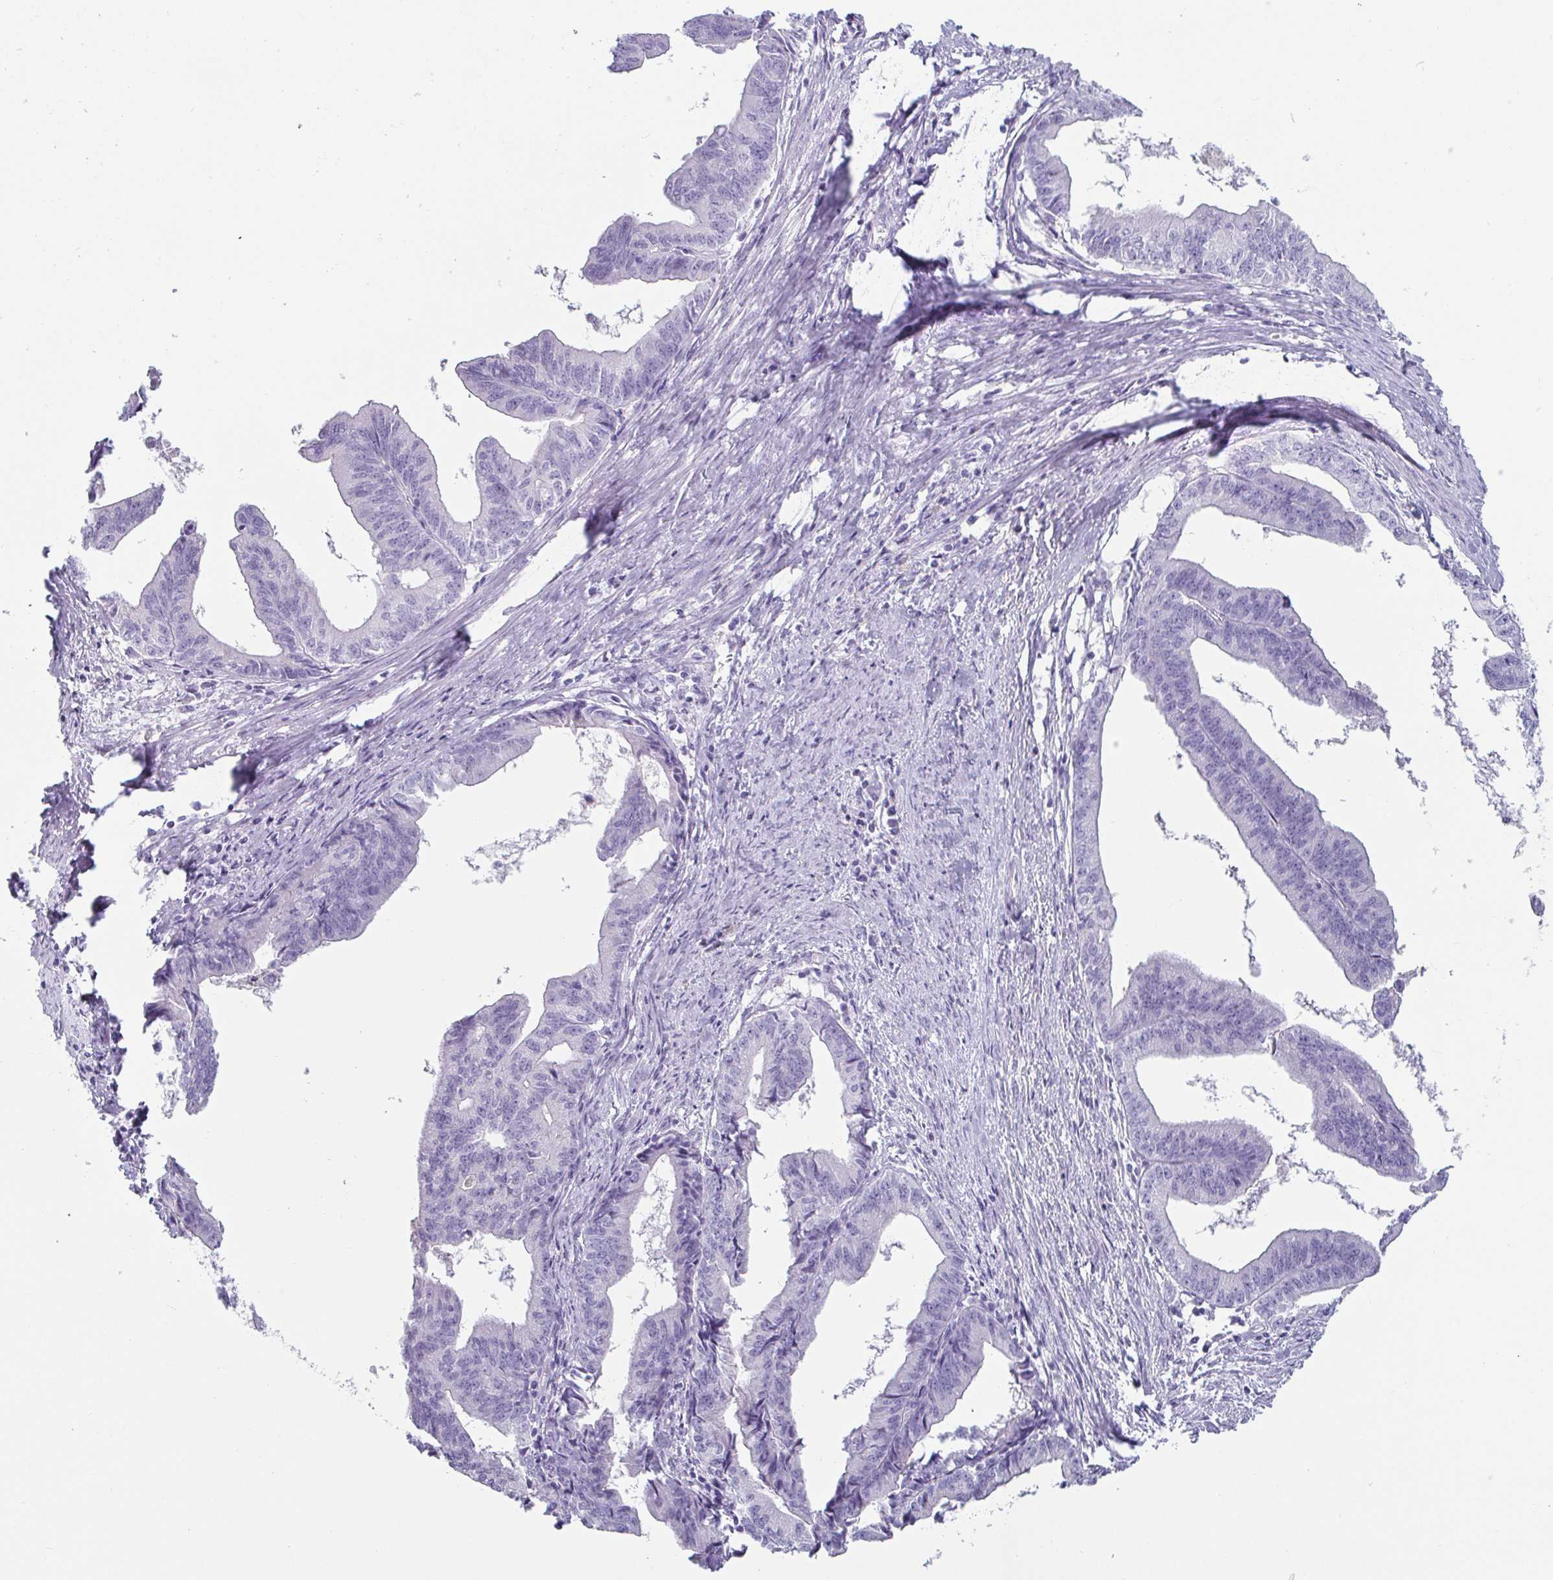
{"staining": {"intensity": "negative", "quantity": "none", "location": "none"}, "tissue": "endometrial cancer", "cell_type": "Tumor cells", "image_type": "cancer", "snomed": [{"axis": "morphology", "description": "Adenocarcinoma, NOS"}, {"axis": "topography", "description": "Endometrium"}], "caption": "High magnification brightfield microscopy of endometrial cancer (adenocarcinoma) stained with DAB (brown) and counterstained with hematoxylin (blue): tumor cells show no significant expression.", "gene": "CREG2", "patient": {"sex": "female", "age": 65}}